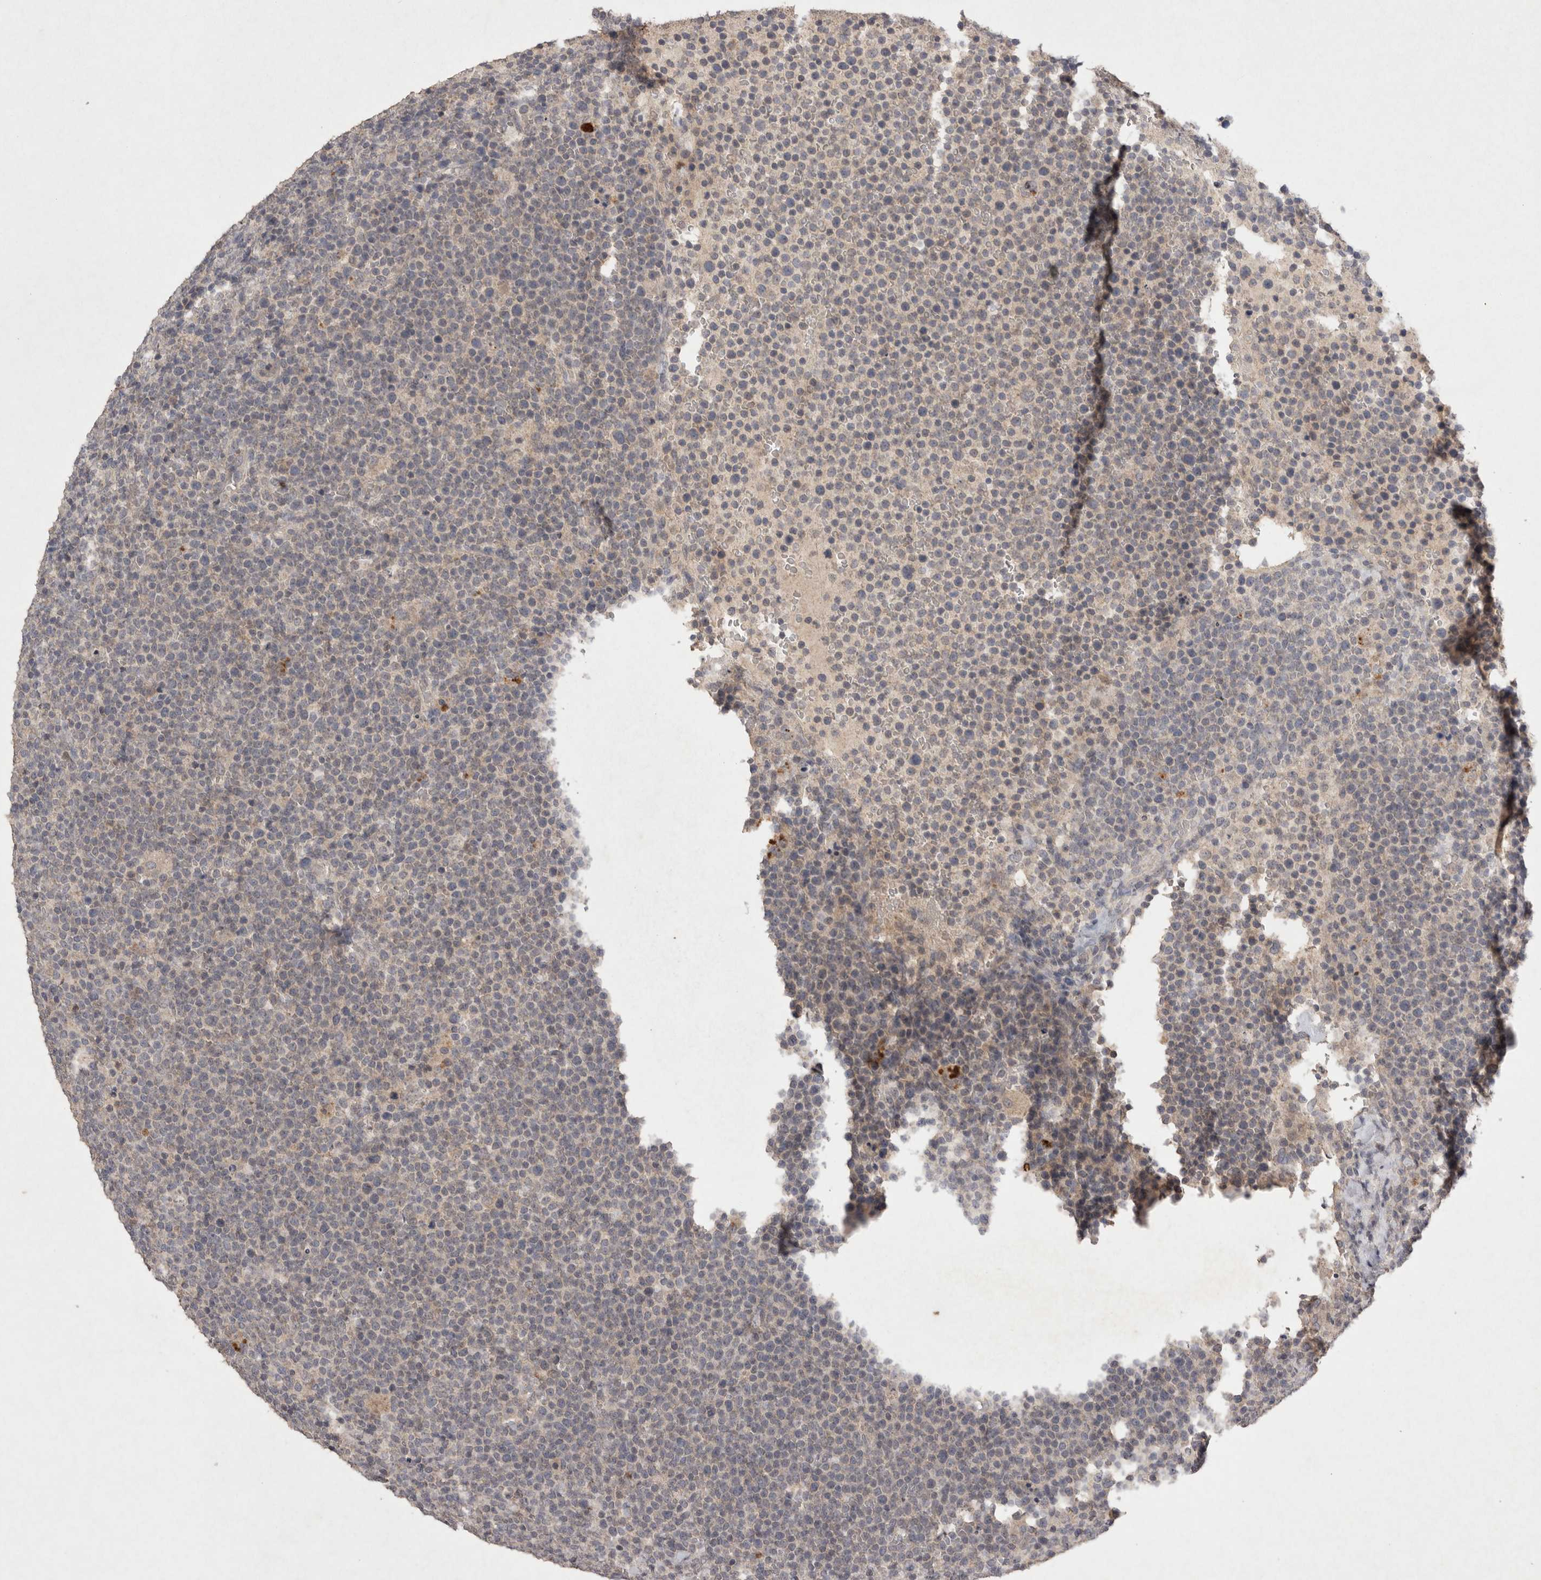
{"staining": {"intensity": "negative", "quantity": "none", "location": "none"}, "tissue": "lymphoma", "cell_type": "Tumor cells", "image_type": "cancer", "snomed": [{"axis": "morphology", "description": "Malignant lymphoma, non-Hodgkin's type, High grade"}, {"axis": "topography", "description": "Lymph node"}], "caption": "The photomicrograph displays no significant expression in tumor cells of malignant lymphoma, non-Hodgkin's type (high-grade).", "gene": "APLNR", "patient": {"sex": "male", "age": 61}}